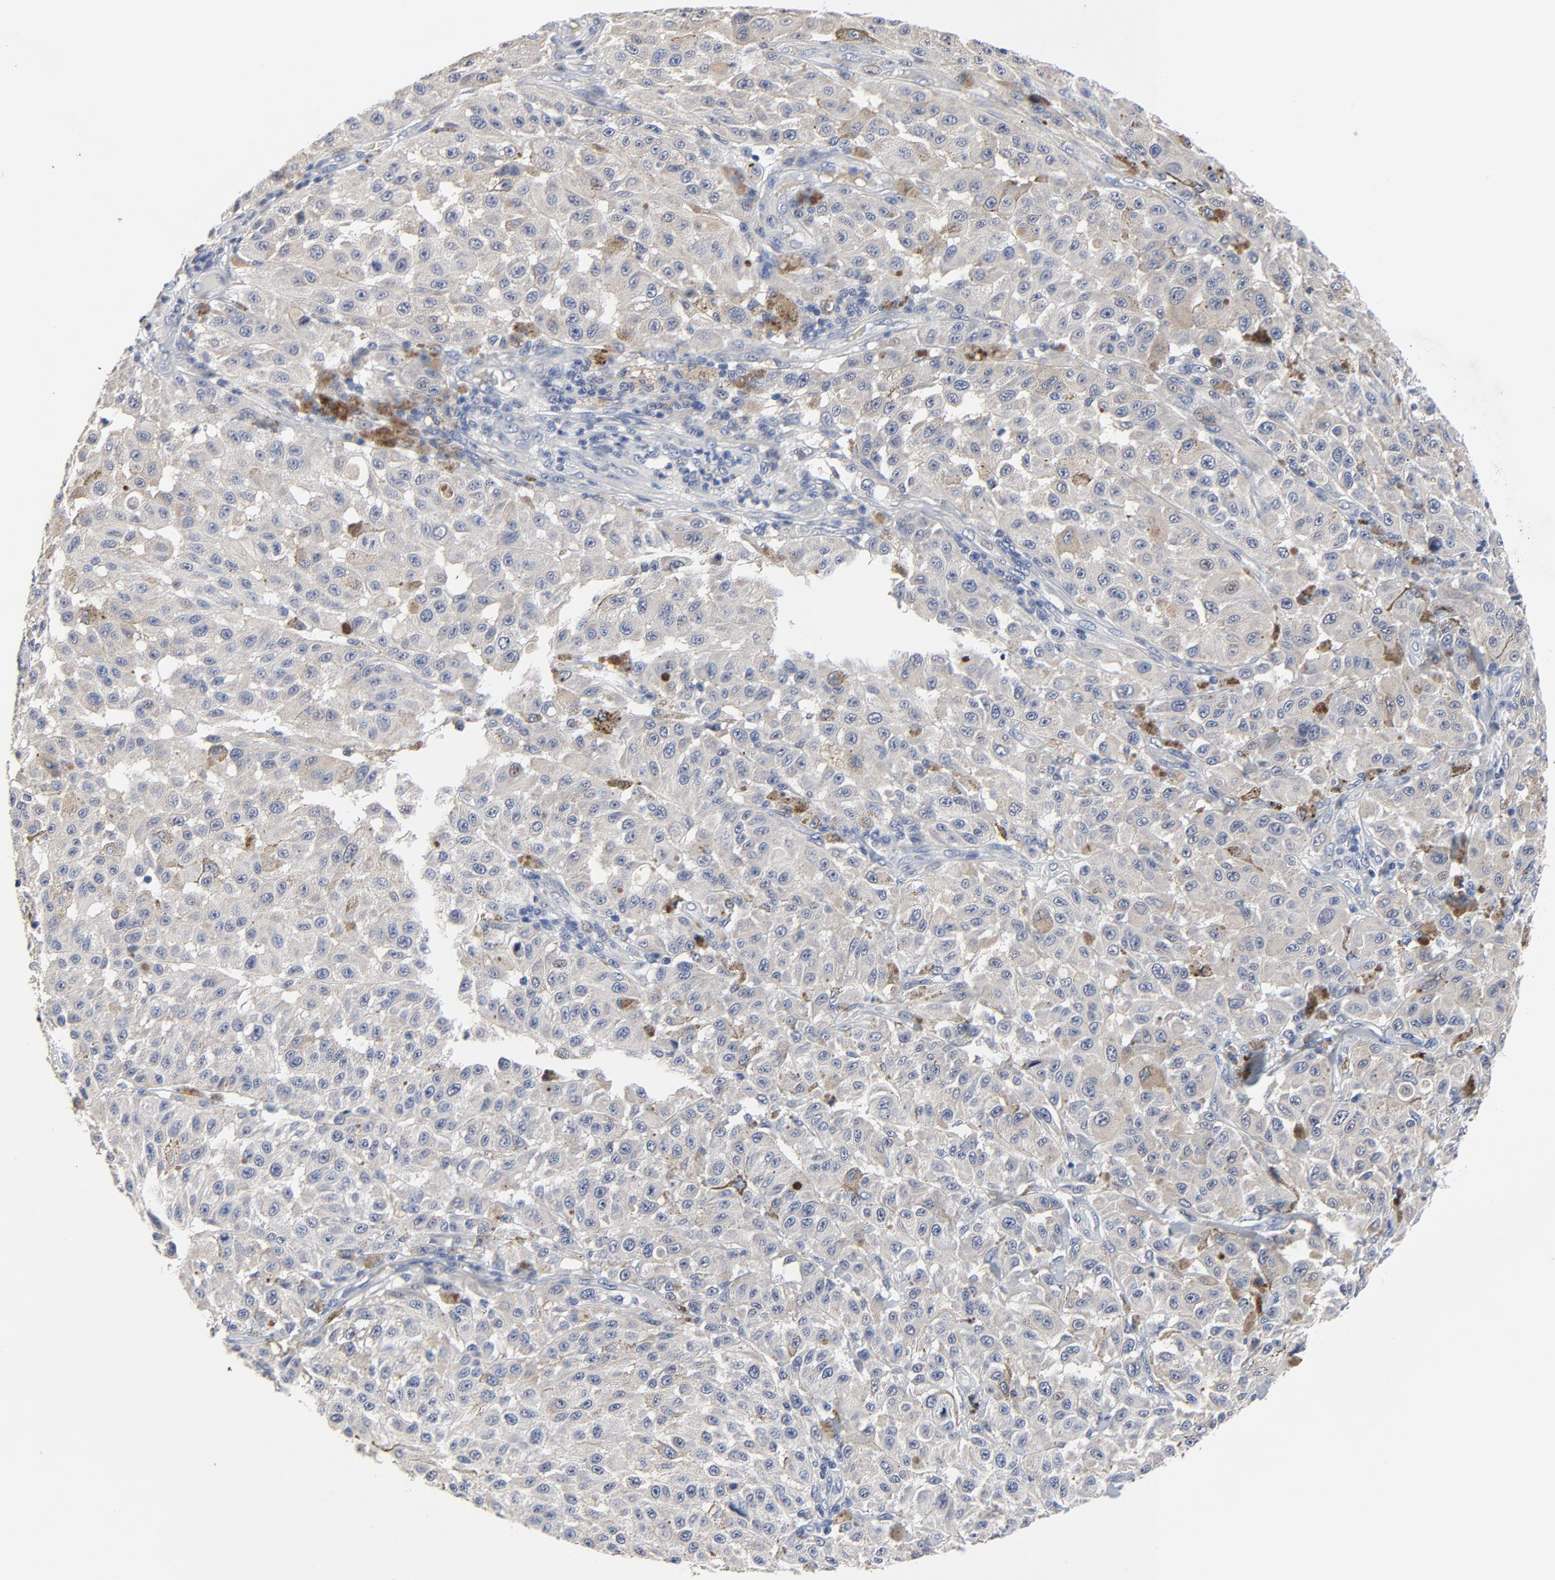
{"staining": {"intensity": "weak", "quantity": ">75%", "location": "cytoplasmic/membranous"}, "tissue": "melanoma", "cell_type": "Tumor cells", "image_type": "cancer", "snomed": [{"axis": "morphology", "description": "Malignant melanoma, NOS"}, {"axis": "topography", "description": "Skin"}], "caption": "Human melanoma stained for a protein (brown) exhibits weak cytoplasmic/membranous positive expression in about >75% of tumor cells.", "gene": "FBXL5", "patient": {"sex": "female", "age": 64}}